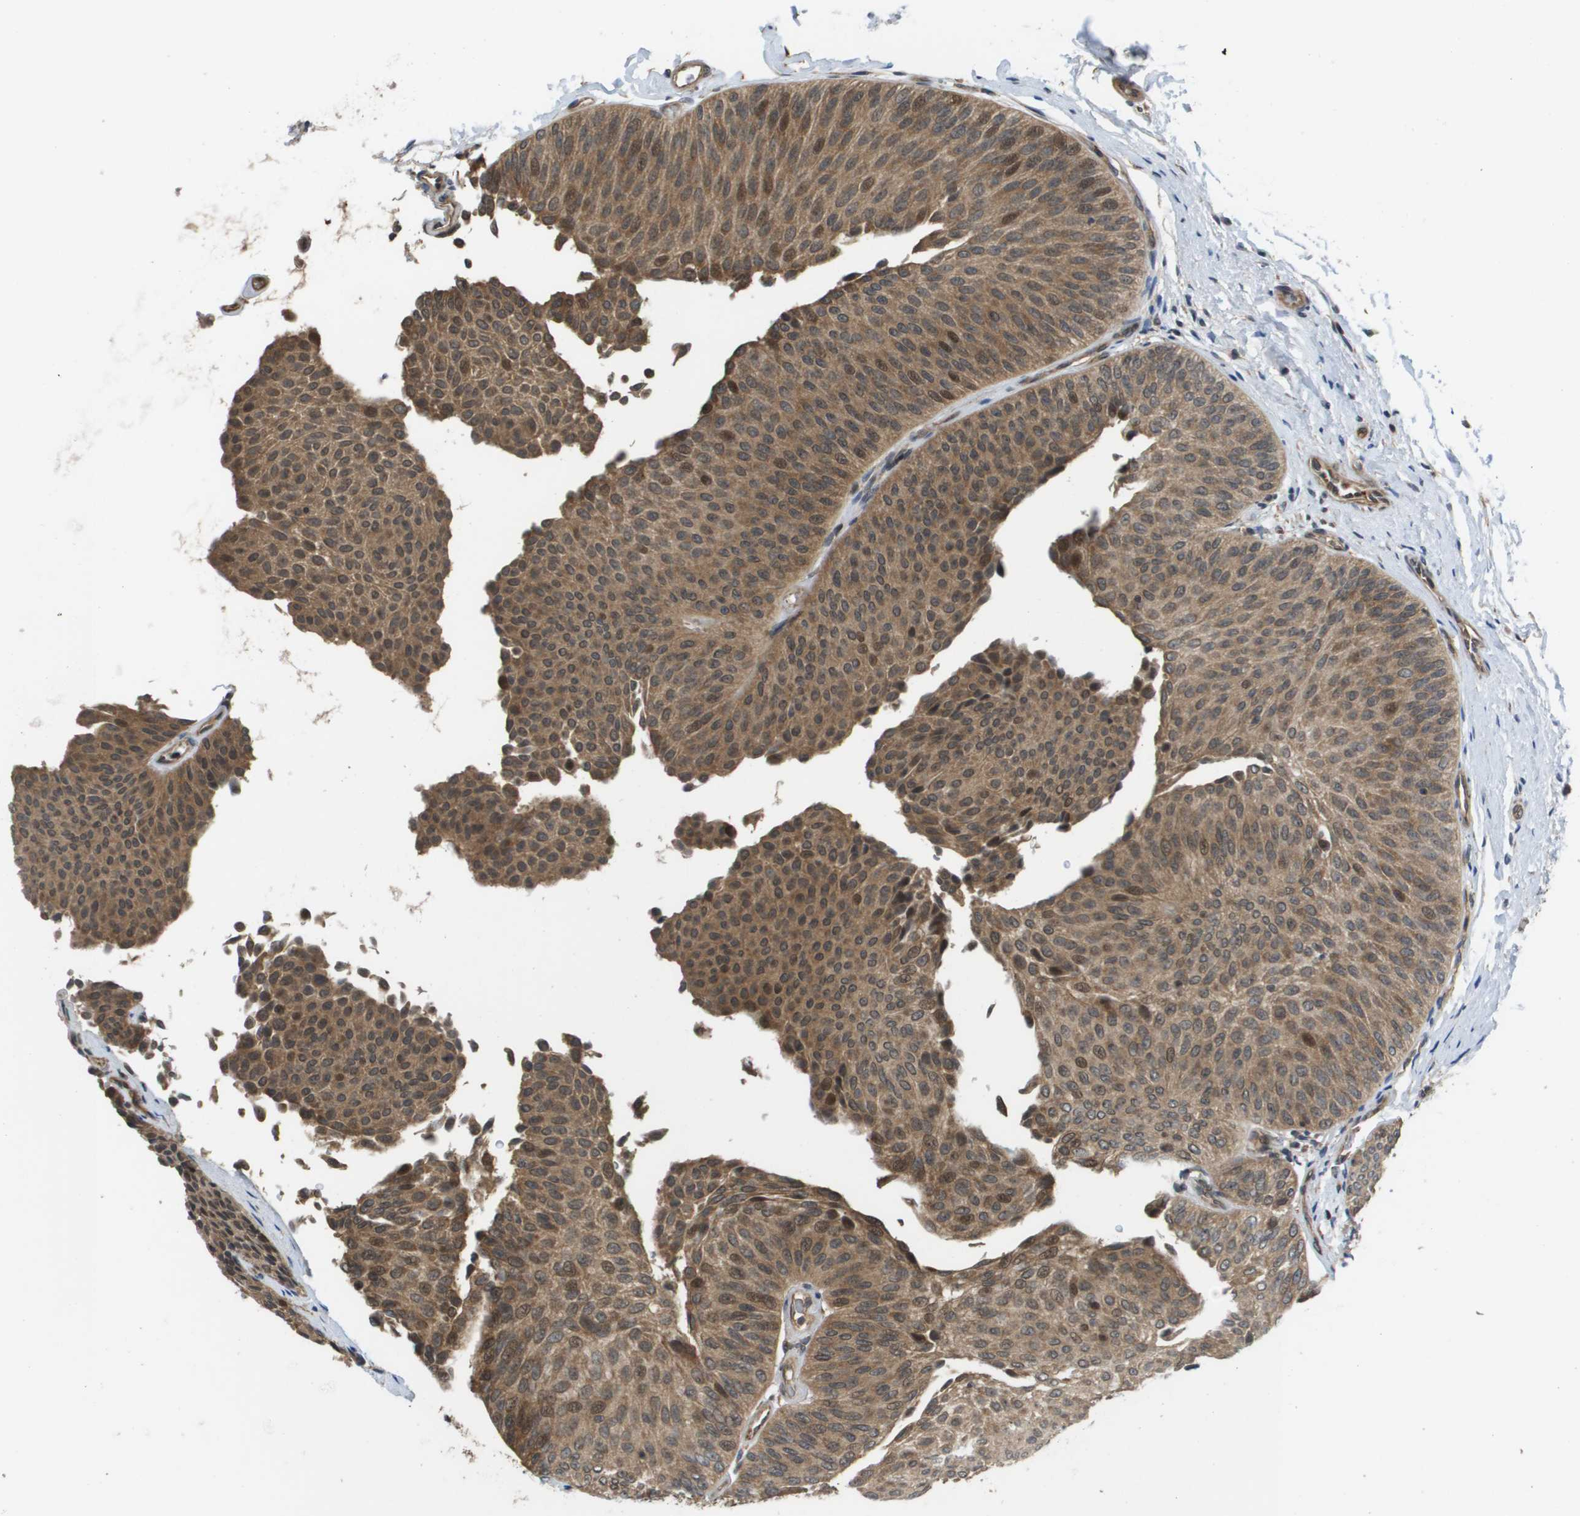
{"staining": {"intensity": "moderate", "quantity": ">75%", "location": "cytoplasmic/membranous,nuclear"}, "tissue": "urothelial cancer", "cell_type": "Tumor cells", "image_type": "cancer", "snomed": [{"axis": "morphology", "description": "Urothelial carcinoma, Low grade"}, {"axis": "topography", "description": "Urinary bladder"}], "caption": "The immunohistochemical stain highlights moderate cytoplasmic/membranous and nuclear staining in tumor cells of urothelial cancer tissue. (brown staining indicates protein expression, while blue staining denotes nuclei).", "gene": "RBM38", "patient": {"sex": "female", "age": 60}}